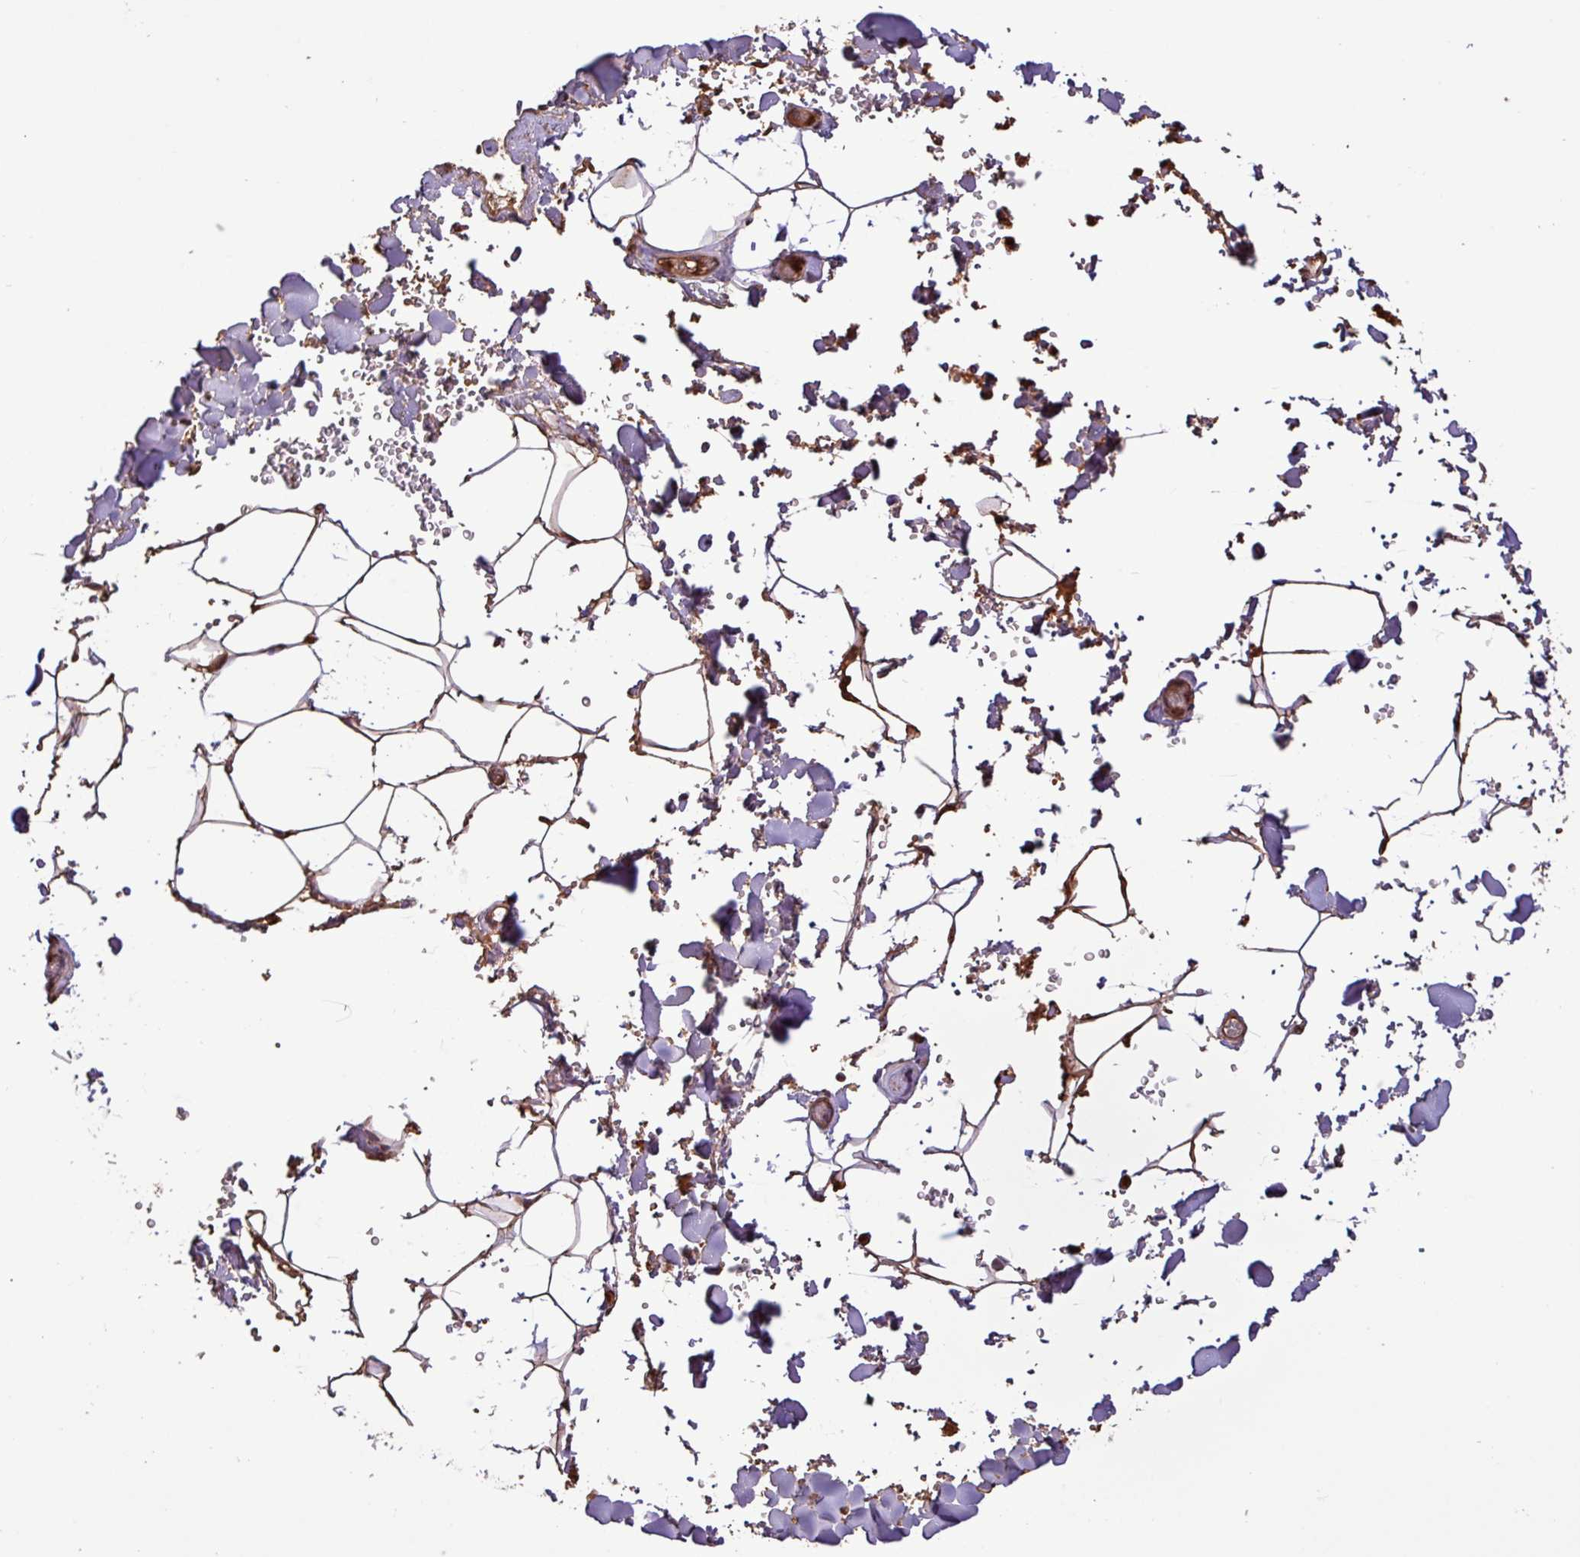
{"staining": {"intensity": "moderate", "quantity": "25%-75%", "location": "cytoplasmic/membranous,nuclear"}, "tissue": "adipose tissue", "cell_type": "Adipocytes", "image_type": "normal", "snomed": [{"axis": "morphology", "description": "Normal tissue, NOS"}, {"axis": "topography", "description": "Rectum"}, {"axis": "topography", "description": "Peripheral nerve tissue"}], "caption": "Unremarkable adipose tissue exhibits moderate cytoplasmic/membranous,nuclear positivity in about 25%-75% of adipocytes.", "gene": "CHST11", "patient": {"sex": "female", "age": 69}}